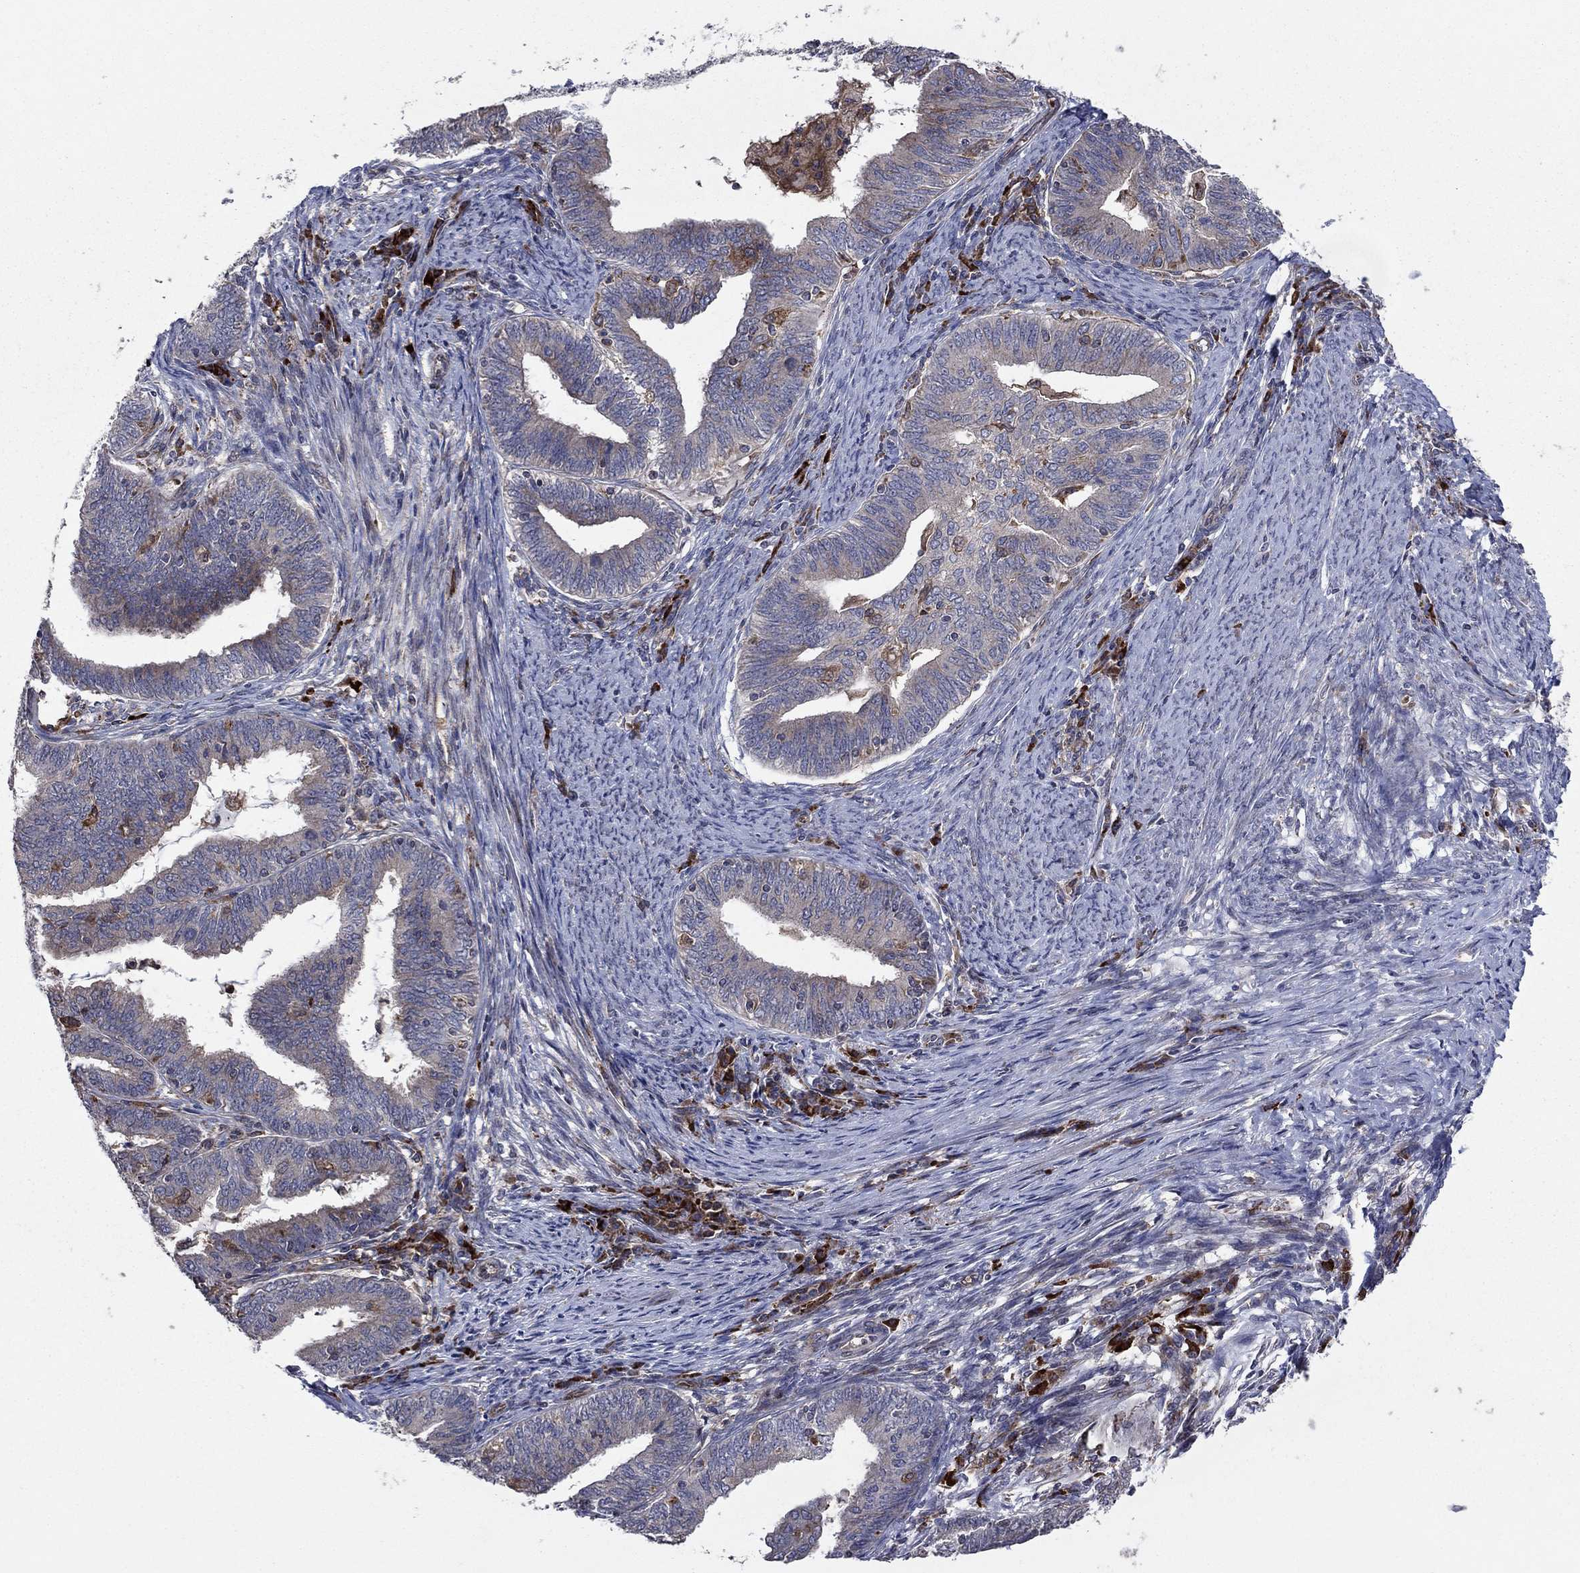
{"staining": {"intensity": "strong", "quantity": "<25%", "location": "cytoplasmic/membranous"}, "tissue": "endometrial cancer", "cell_type": "Tumor cells", "image_type": "cancer", "snomed": [{"axis": "morphology", "description": "Adenocarcinoma, NOS"}, {"axis": "topography", "description": "Endometrium"}], "caption": "Immunohistochemical staining of human endometrial cancer shows medium levels of strong cytoplasmic/membranous positivity in about <25% of tumor cells.", "gene": "MEA1", "patient": {"sex": "female", "age": 82}}